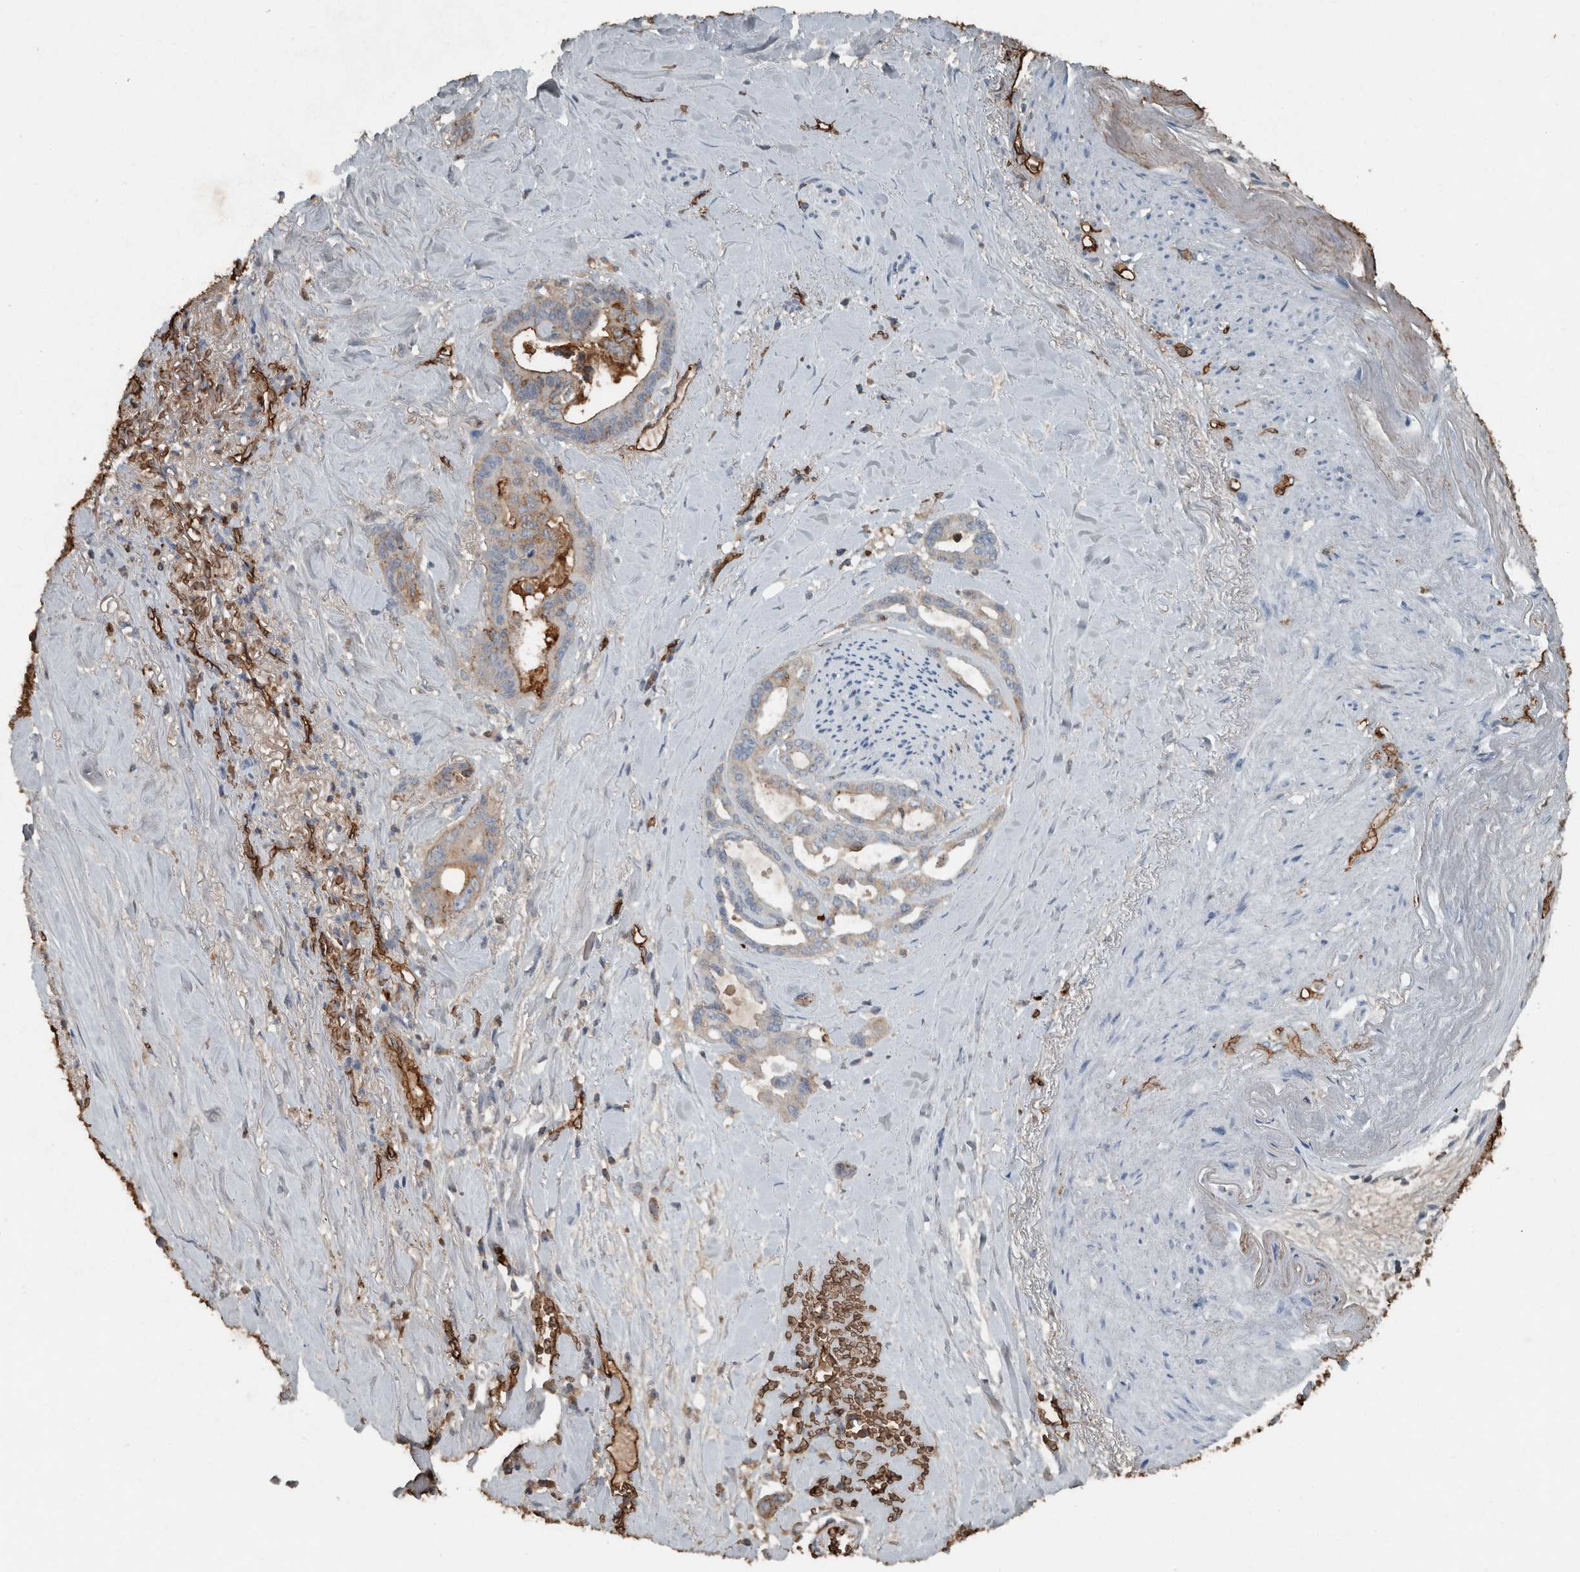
{"staining": {"intensity": "moderate", "quantity": "<25%", "location": "cytoplasmic/membranous"}, "tissue": "pancreatic cancer", "cell_type": "Tumor cells", "image_type": "cancer", "snomed": [{"axis": "morphology", "description": "Adenocarcinoma, NOS"}, {"axis": "topography", "description": "Pancreas"}], "caption": "Immunohistochemistry (DAB (3,3'-diaminobenzidine)) staining of human adenocarcinoma (pancreatic) reveals moderate cytoplasmic/membranous protein positivity in about <25% of tumor cells.", "gene": "LBP", "patient": {"sex": "male", "age": 70}}